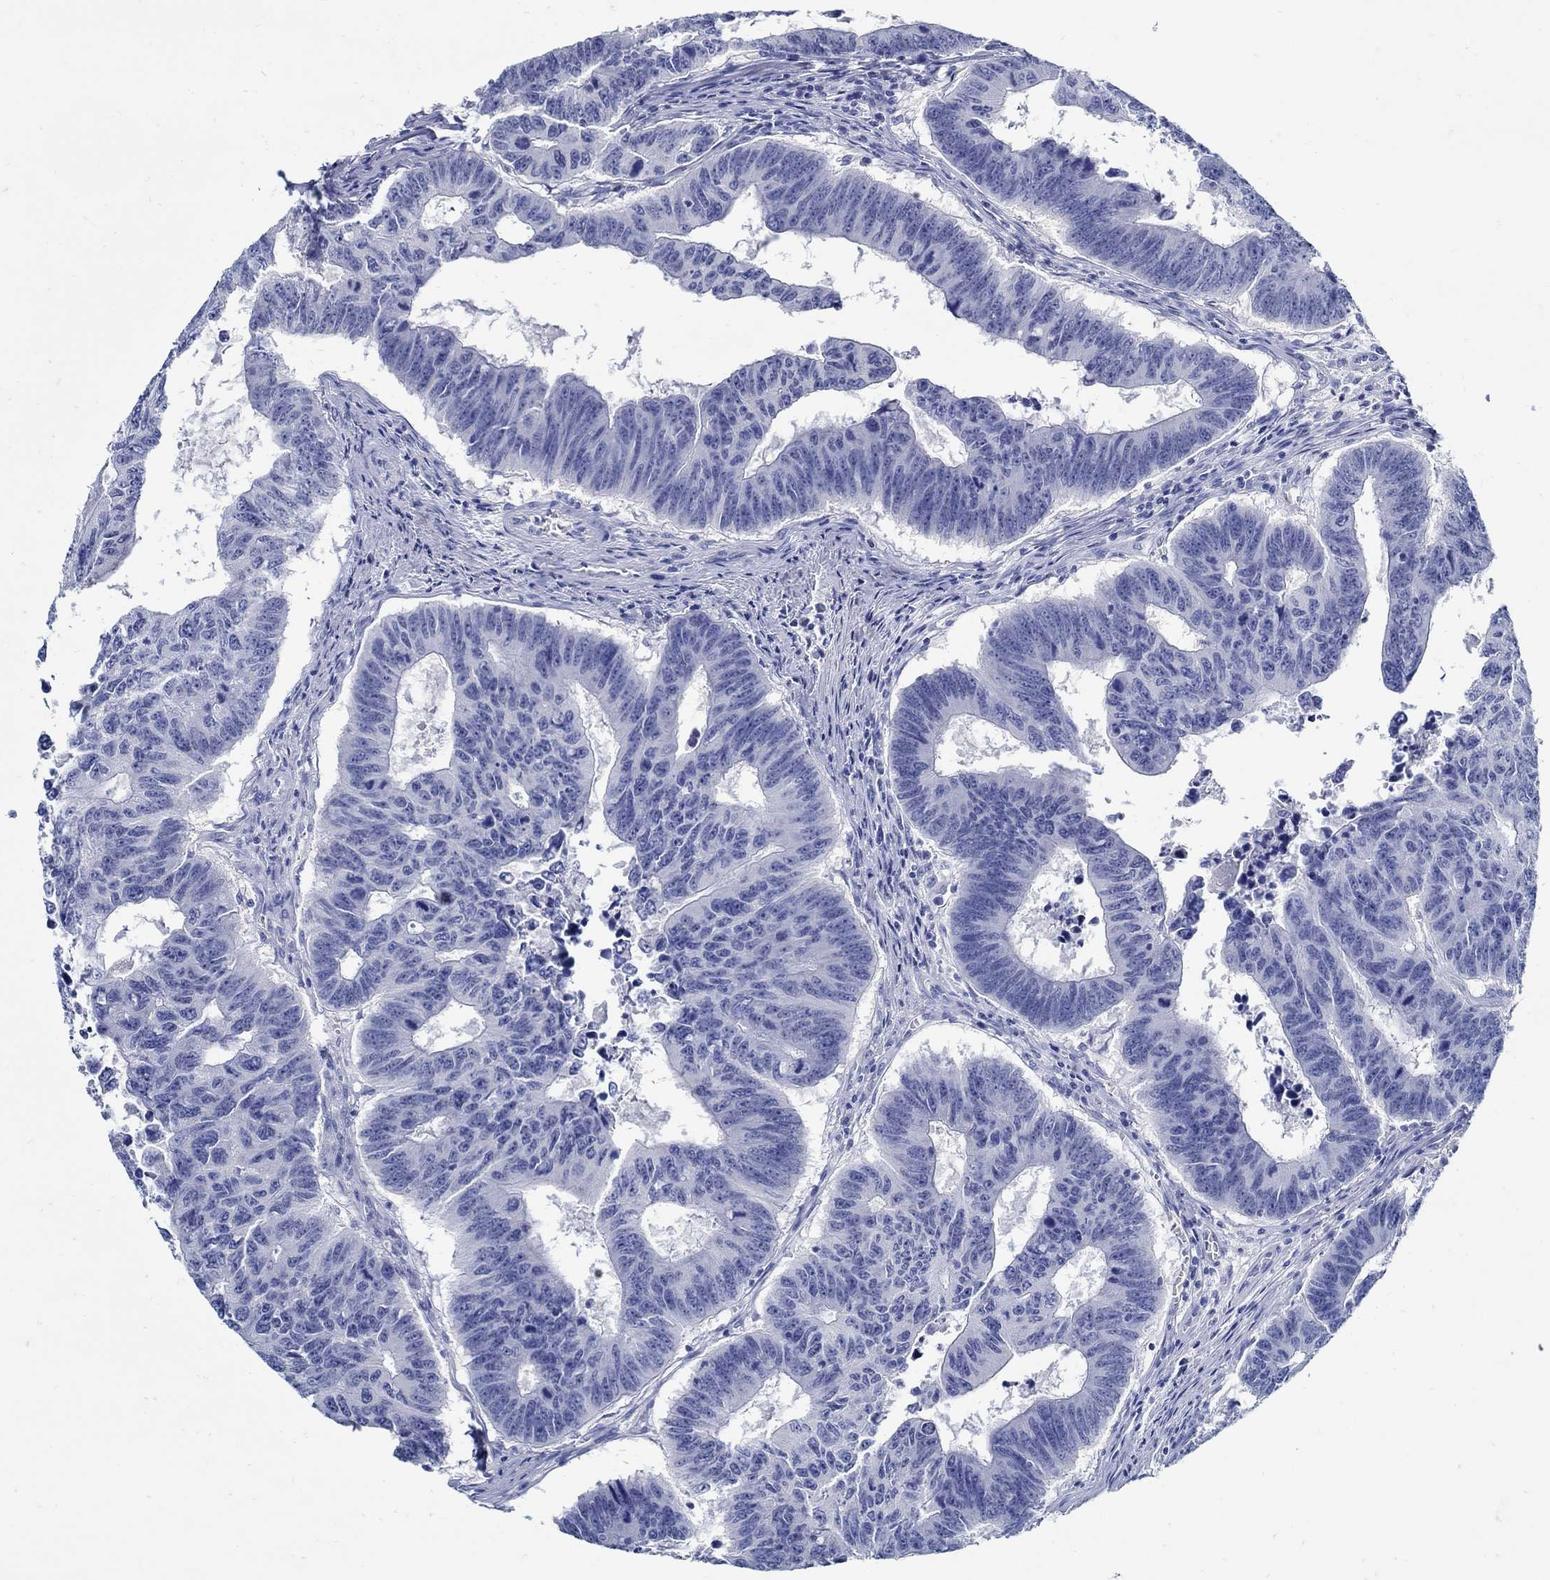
{"staining": {"intensity": "negative", "quantity": "none", "location": "none"}, "tissue": "colorectal cancer", "cell_type": "Tumor cells", "image_type": "cancer", "snomed": [{"axis": "morphology", "description": "Adenocarcinoma, NOS"}, {"axis": "topography", "description": "Appendix"}, {"axis": "topography", "description": "Colon"}, {"axis": "topography", "description": "Cecum"}, {"axis": "topography", "description": "Colon asc"}], "caption": "Tumor cells show no significant protein expression in colorectal cancer (adenocarcinoma).", "gene": "PAX9", "patient": {"sex": "female", "age": 85}}